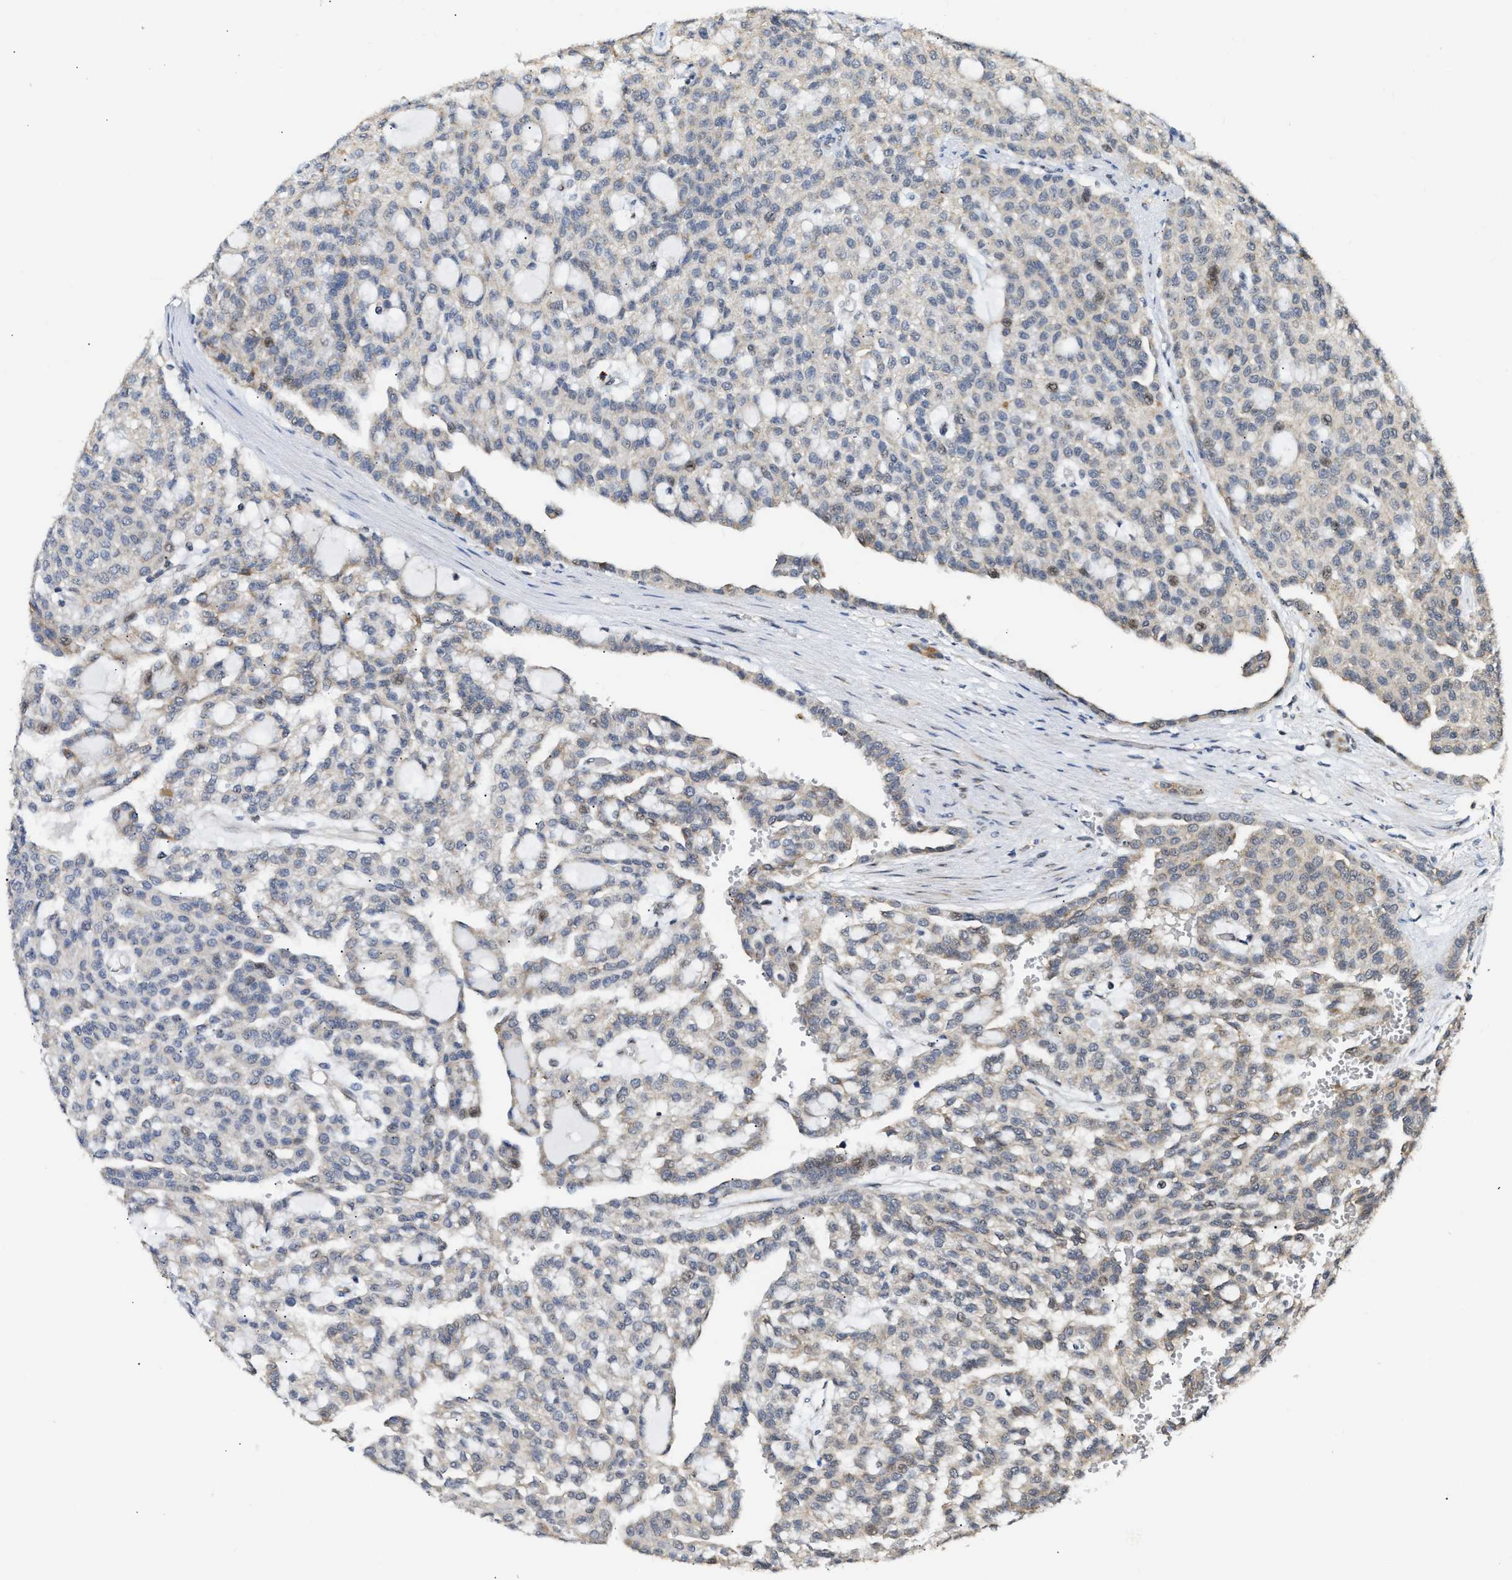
{"staining": {"intensity": "weak", "quantity": "<25%", "location": "cytoplasmic/membranous"}, "tissue": "renal cancer", "cell_type": "Tumor cells", "image_type": "cancer", "snomed": [{"axis": "morphology", "description": "Adenocarcinoma, NOS"}, {"axis": "topography", "description": "Kidney"}], "caption": "Renal cancer (adenocarcinoma) was stained to show a protein in brown. There is no significant expression in tumor cells.", "gene": "DEPTOR", "patient": {"sex": "male", "age": 63}}